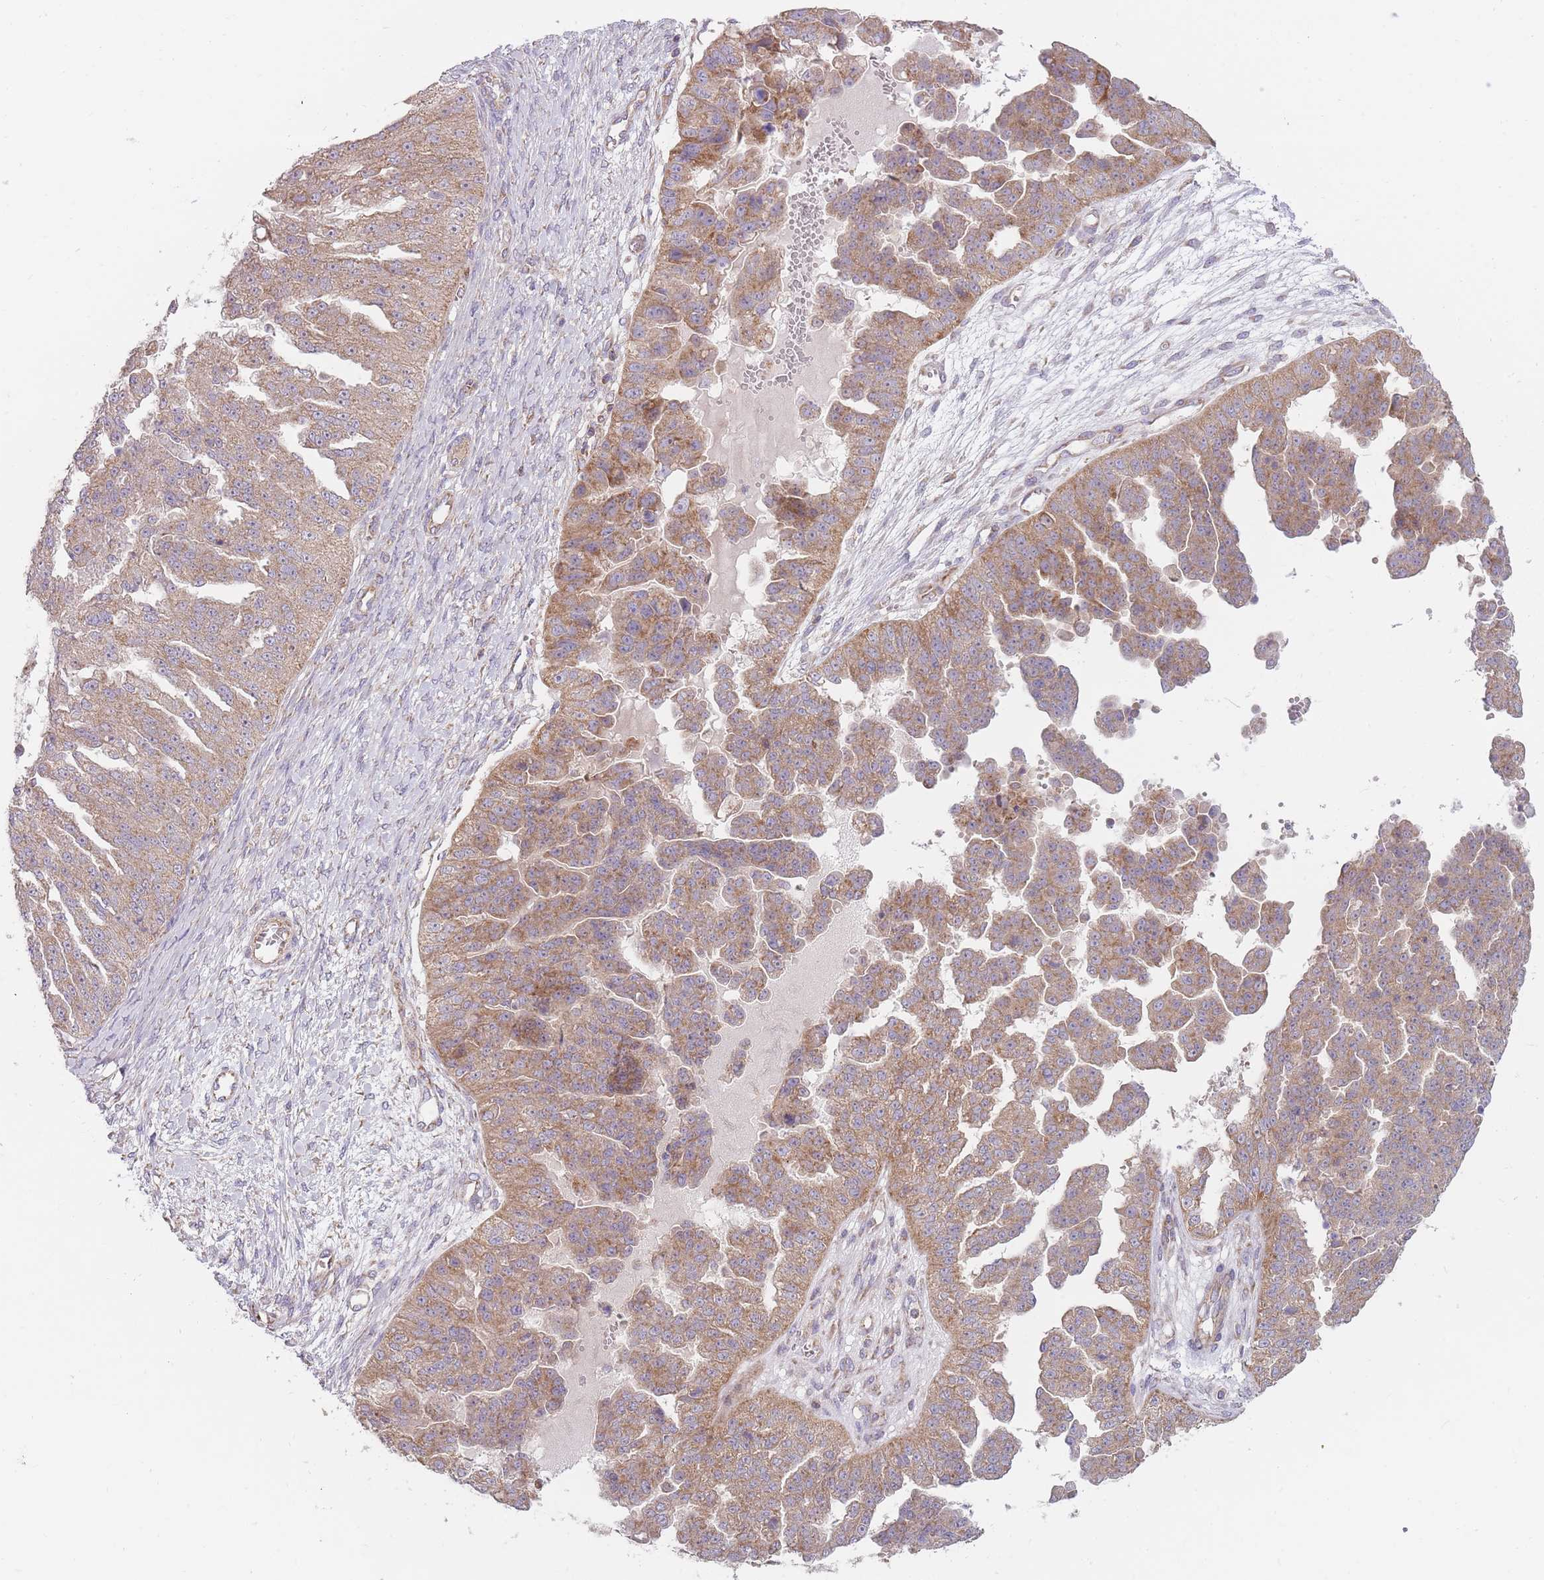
{"staining": {"intensity": "moderate", "quantity": "25%-75%", "location": "cytoplasmic/membranous"}, "tissue": "ovarian cancer", "cell_type": "Tumor cells", "image_type": "cancer", "snomed": [{"axis": "morphology", "description": "Cystadenocarcinoma, serous, NOS"}, {"axis": "topography", "description": "Ovary"}], "caption": "Ovarian cancer (serous cystadenocarcinoma) stained for a protein shows moderate cytoplasmic/membranous positivity in tumor cells.", "gene": "NDUFA9", "patient": {"sex": "female", "age": 58}}